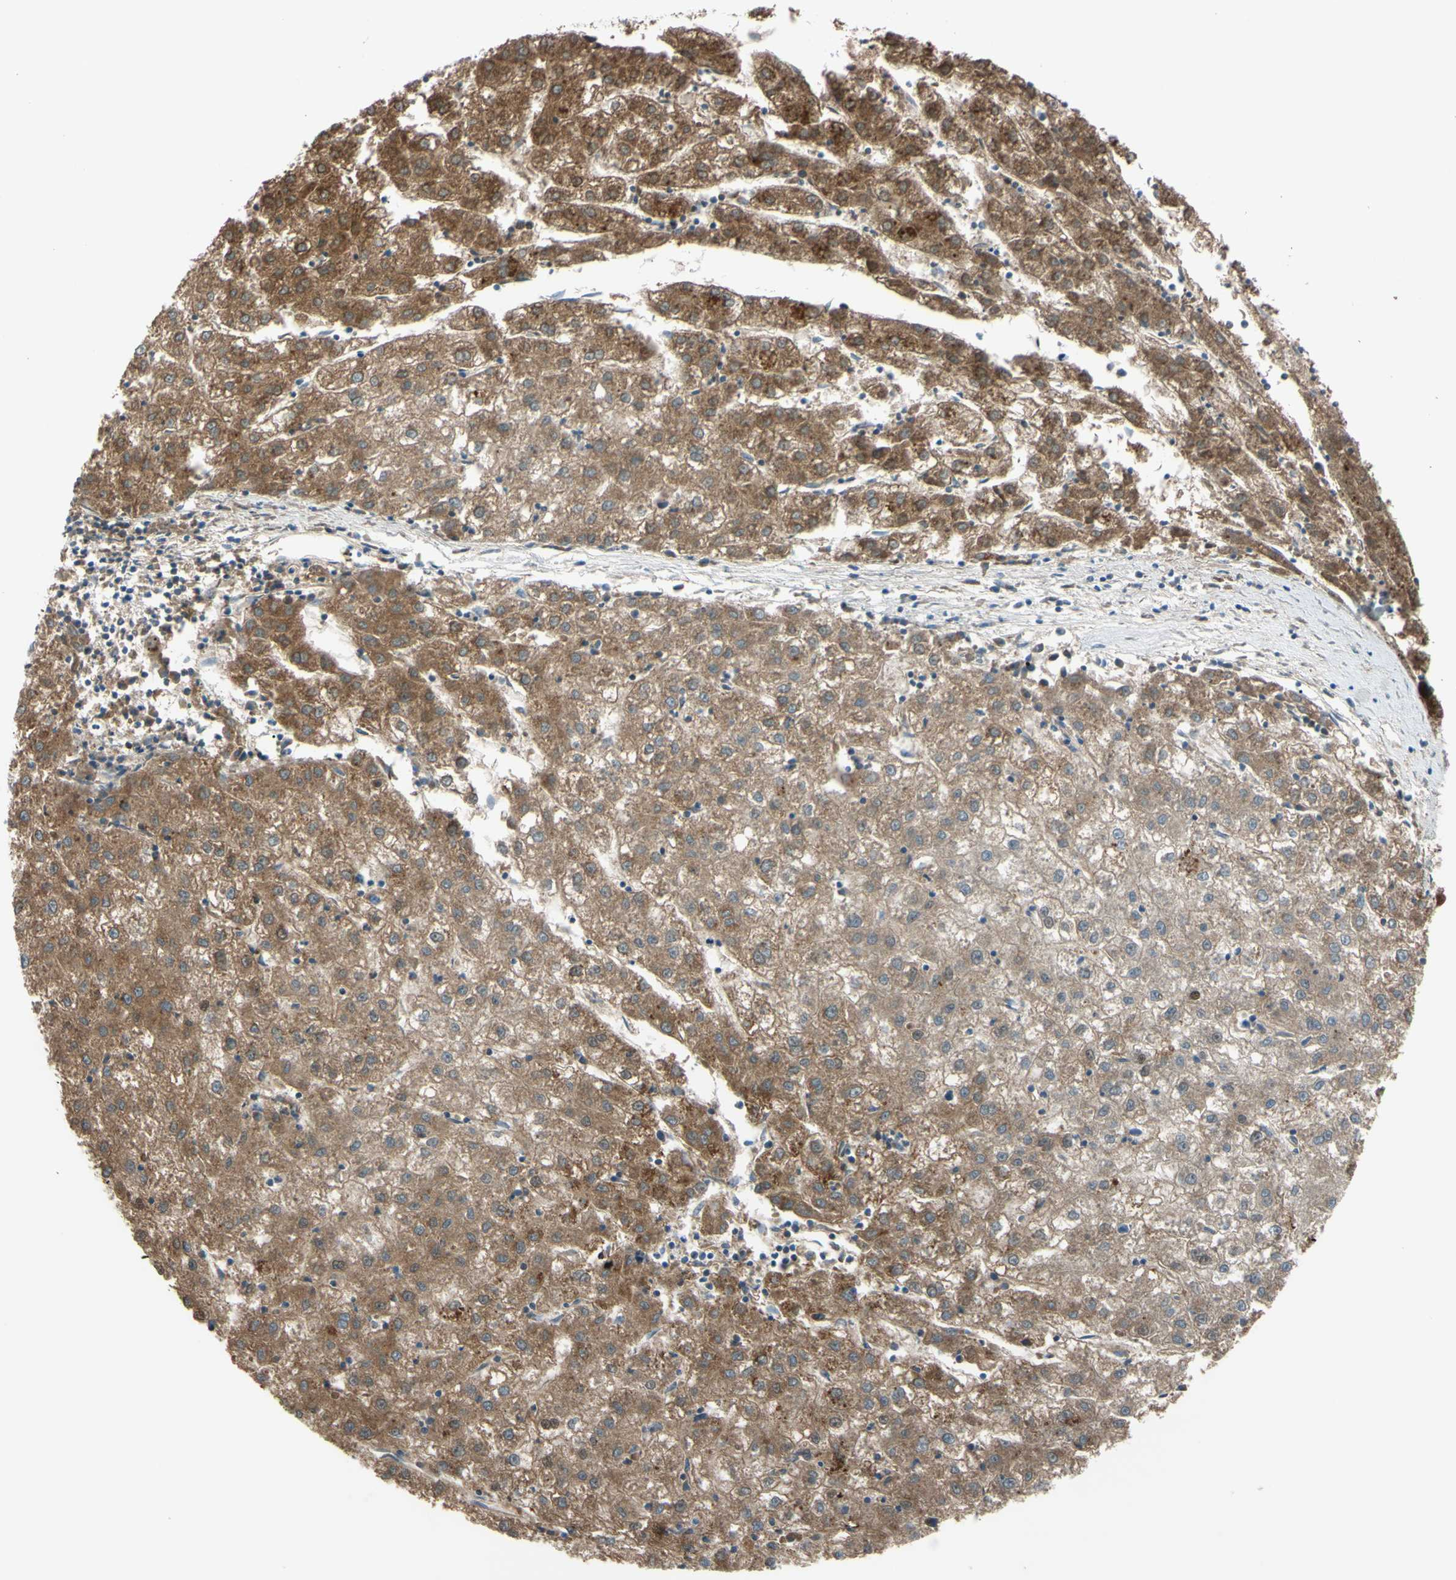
{"staining": {"intensity": "moderate", "quantity": ">75%", "location": "cytoplasmic/membranous"}, "tissue": "liver cancer", "cell_type": "Tumor cells", "image_type": "cancer", "snomed": [{"axis": "morphology", "description": "Carcinoma, Hepatocellular, NOS"}, {"axis": "topography", "description": "Liver"}], "caption": "Liver cancer stained with a protein marker demonstrates moderate staining in tumor cells.", "gene": "AFP", "patient": {"sex": "male", "age": 72}}